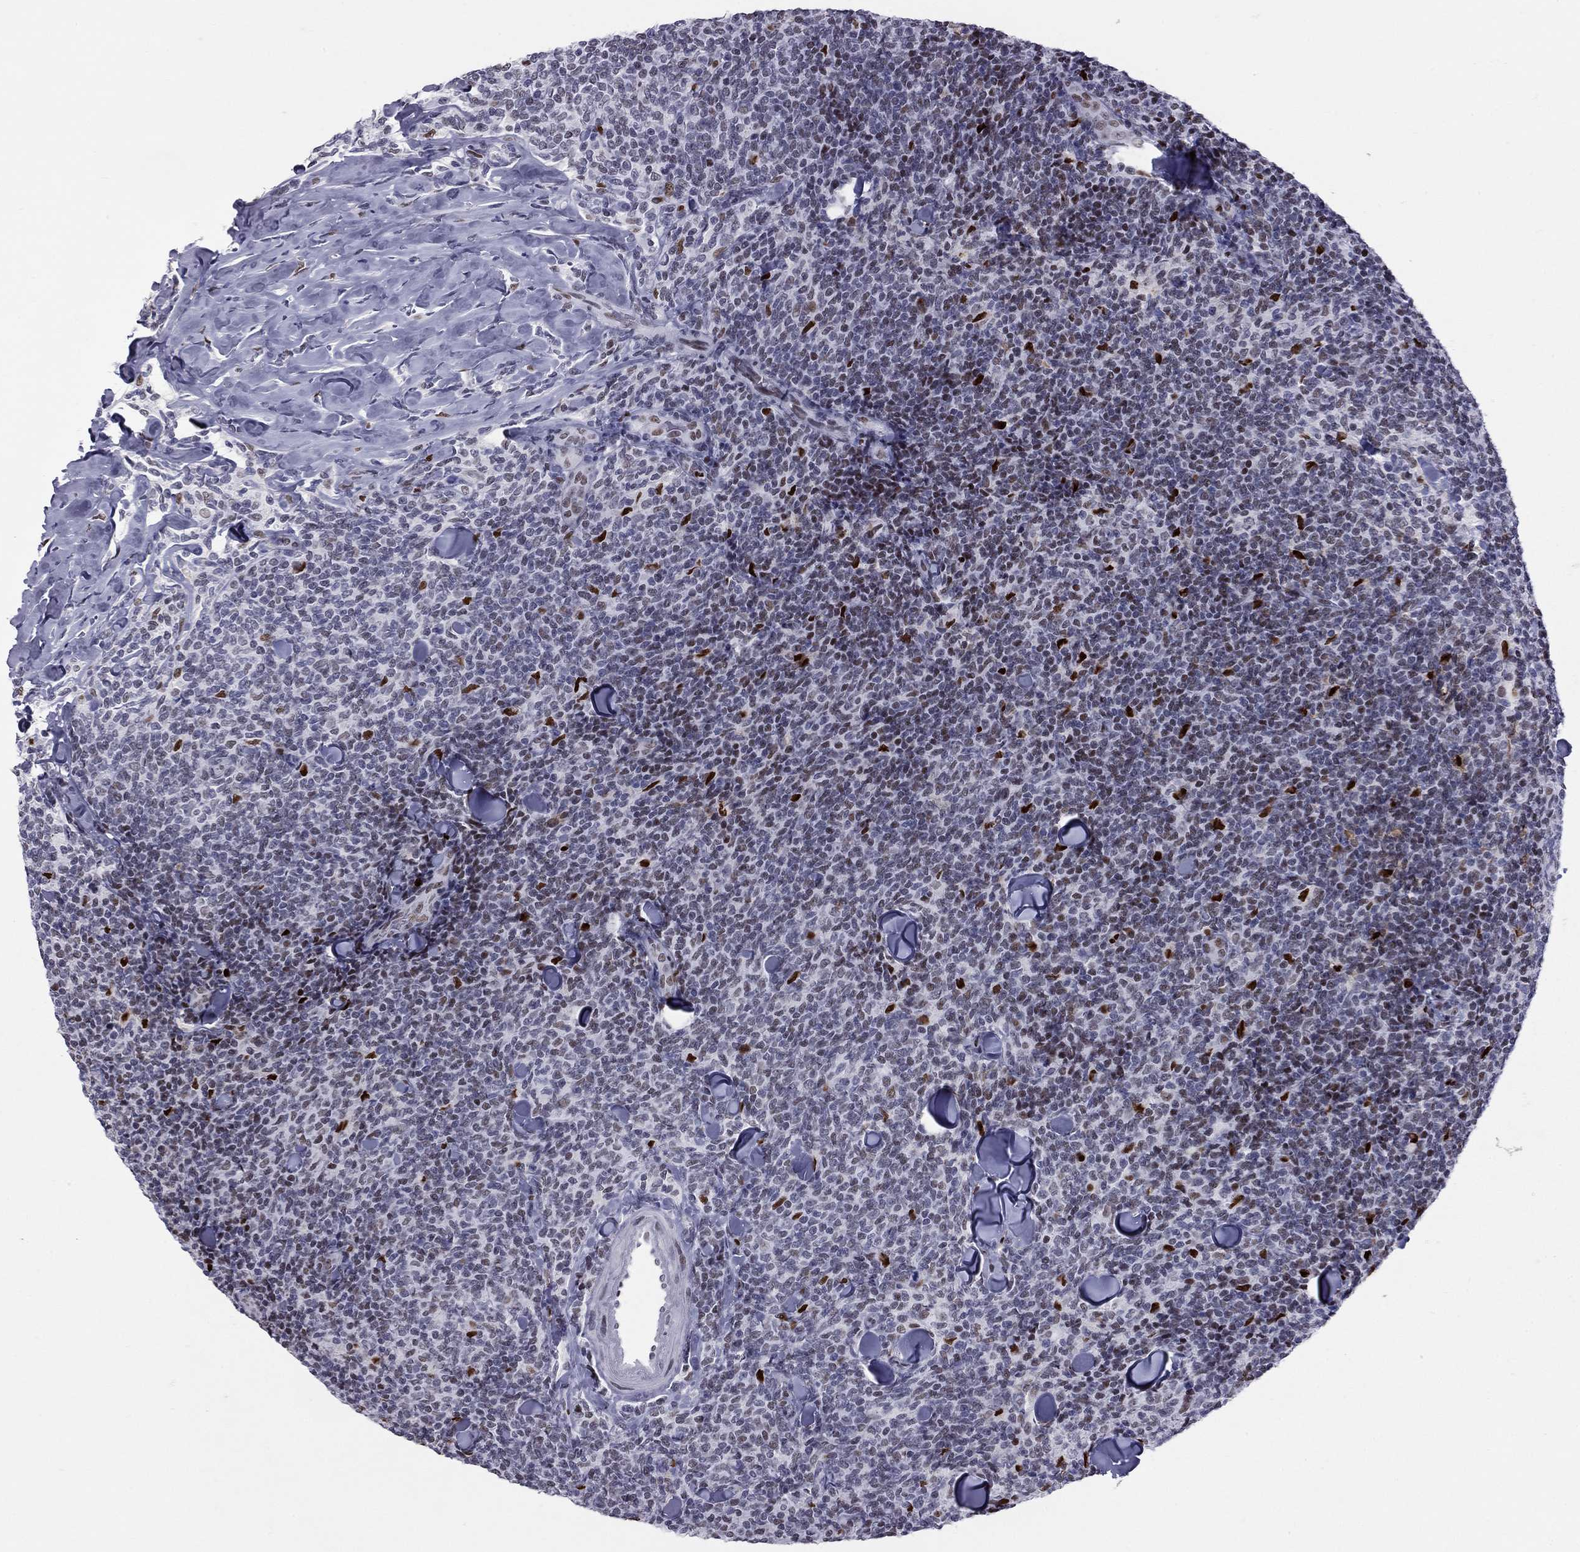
{"staining": {"intensity": "strong", "quantity": "<25%", "location": "nuclear"}, "tissue": "lymphoma", "cell_type": "Tumor cells", "image_type": "cancer", "snomed": [{"axis": "morphology", "description": "Malignant lymphoma, non-Hodgkin's type, Low grade"}, {"axis": "topography", "description": "Lymph node"}], "caption": "Brown immunohistochemical staining in malignant lymphoma, non-Hodgkin's type (low-grade) displays strong nuclear expression in about <25% of tumor cells.", "gene": "PCGF3", "patient": {"sex": "female", "age": 56}}